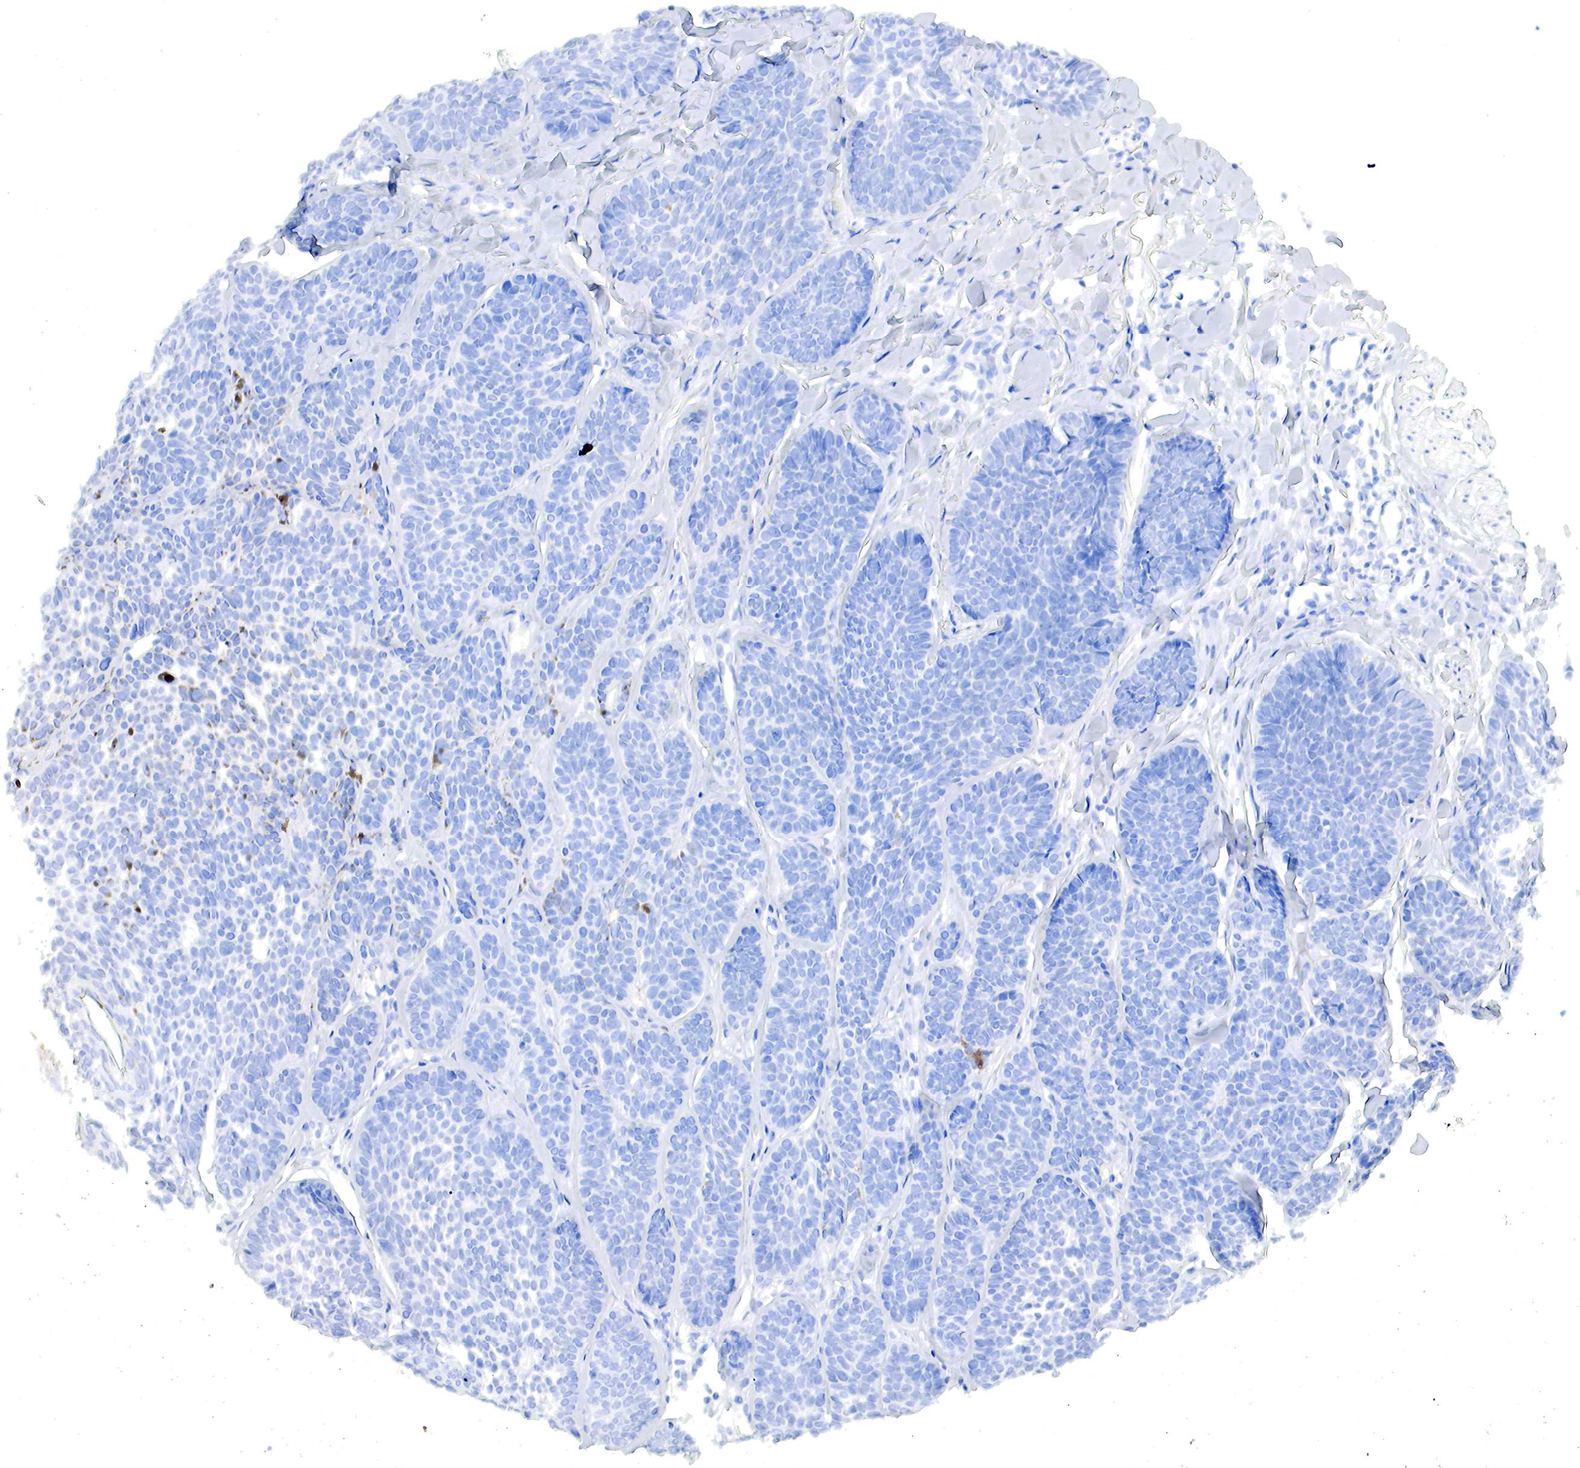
{"staining": {"intensity": "moderate", "quantity": "<25%", "location": "cytoplasmic/membranous"}, "tissue": "skin cancer", "cell_type": "Tumor cells", "image_type": "cancer", "snomed": [{"axis": "morphology", "description": "Basal cell carcinoma"}, {"axis": "topography", "description": "Skin"}], "caption": "A photomicrograph of human skin basal cell carcinoma stained for a protein demonstrates moderate cytoplasmic/membranous brown staining in tumor cells. Nuclei are stained in blue.", "gene": "OTC", "patient": {"sex": "female", "age": 62}}